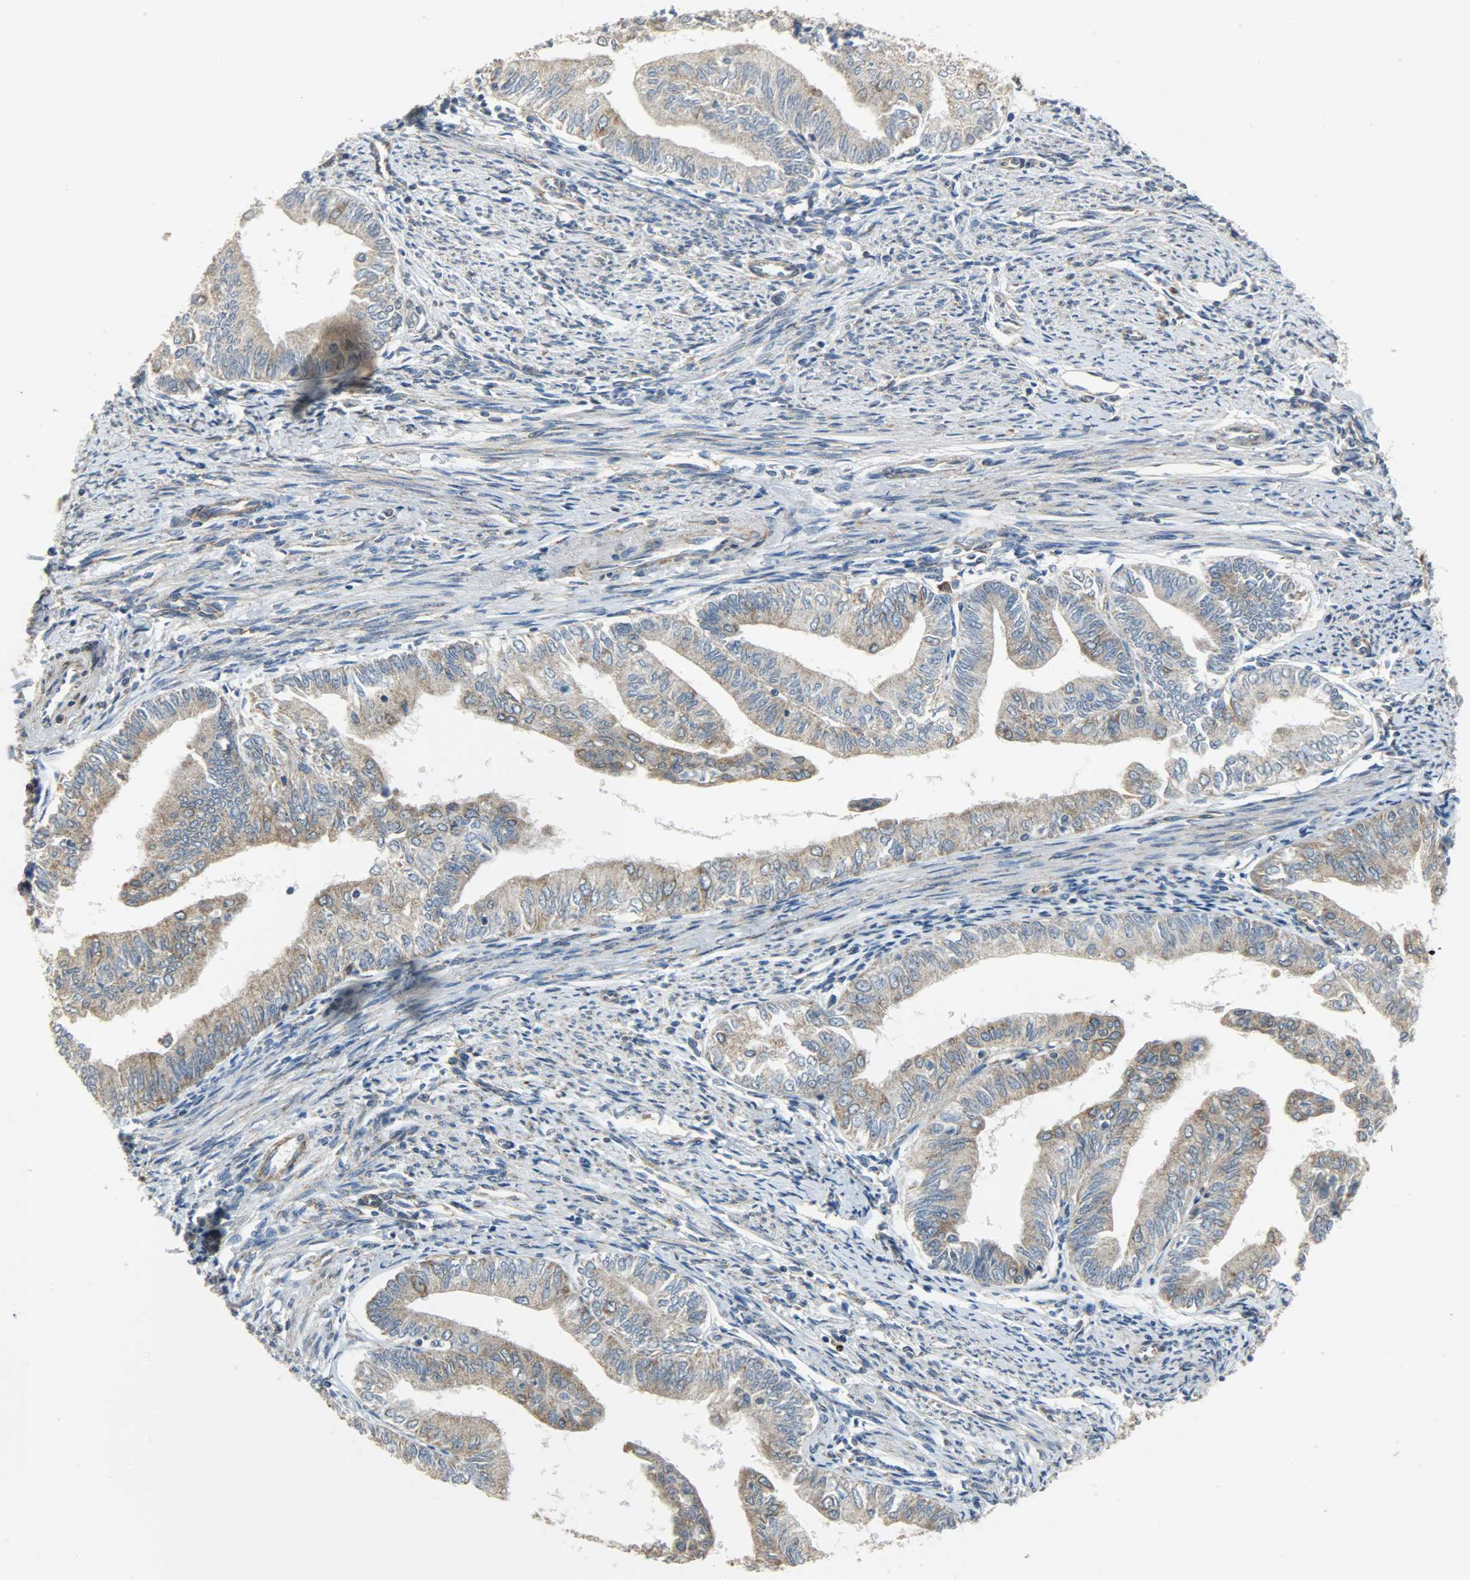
{"staining": {"intensity": "moderate", "quantity": ">75%", "location": "cytoplasmic/membranous"}, "tissue": "endometrial cancer", "cell_type": "Tumor cells", "image_type": "cancer", "snomed": [{"axis": "morphology", "description": "Adenocarcinoma, NOS"}, {"axis": "topography", "description": "Endometrium"}], "caption": "Human endometrial cancer (adenocarcinoma) stained with a brown dye shows moderate cytoplasmic/membranous positive expression in approximately >75% of tumor cells.", "gene": "C1orf198", "patient": {"sex": "female", "age": 66}}